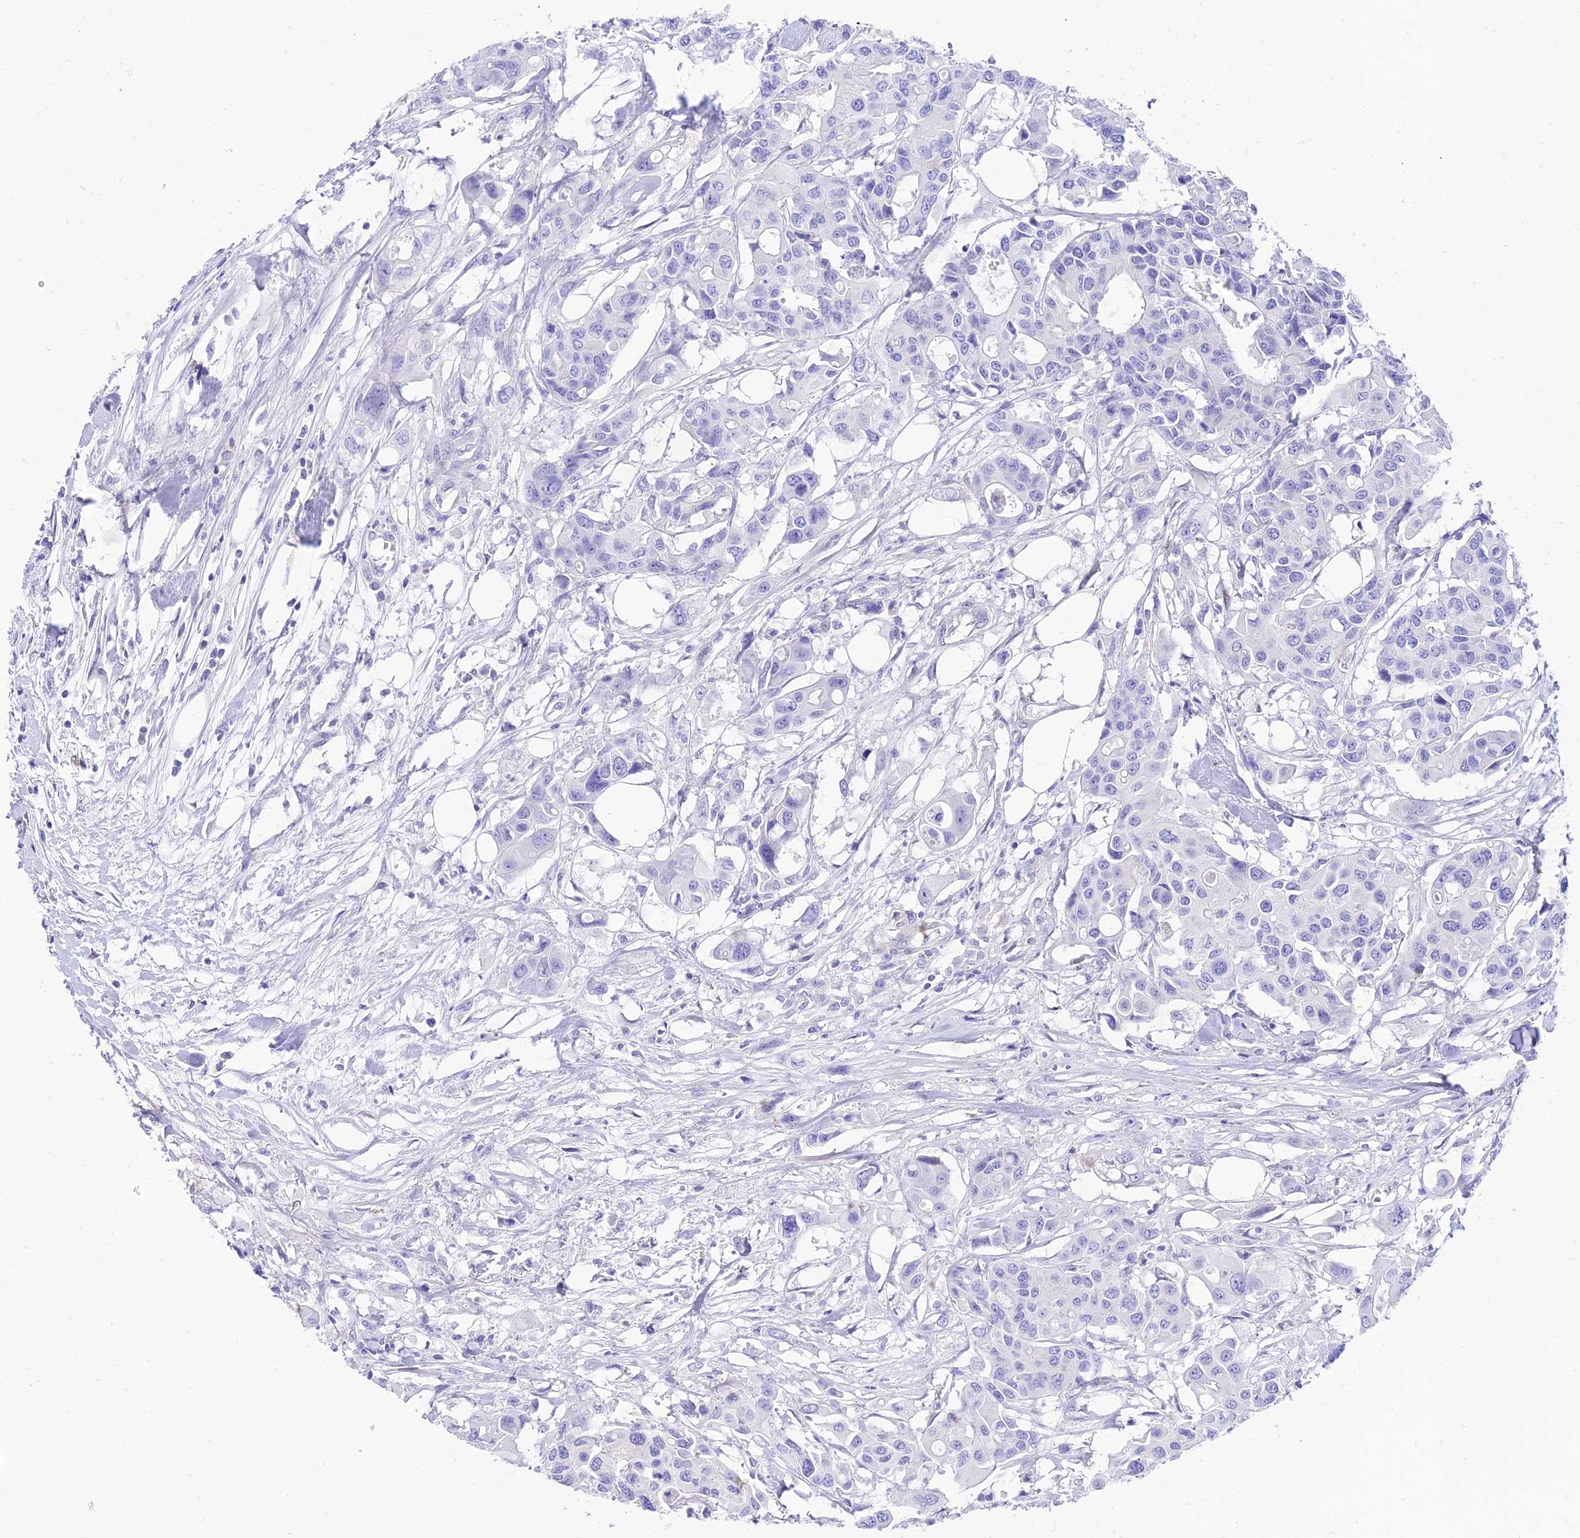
{"staining": {"intensity": "negative", "quantity": "none", "location": "none"}, "tissue": "colorectal cancer", "cell_type": "Tumor cells", "image_type": "cancer", "snomed": [{"axis": "morphology", "description": "Adenocarcinoma, NOS"}, {"axis": "topography", "description": "Colon"}], "caption": "The image displays no significant staining in tumor cells of adenocarcinoma (colorectal).", "gene": "TAC3", "patient": {"sex": "male", "age": 77}}